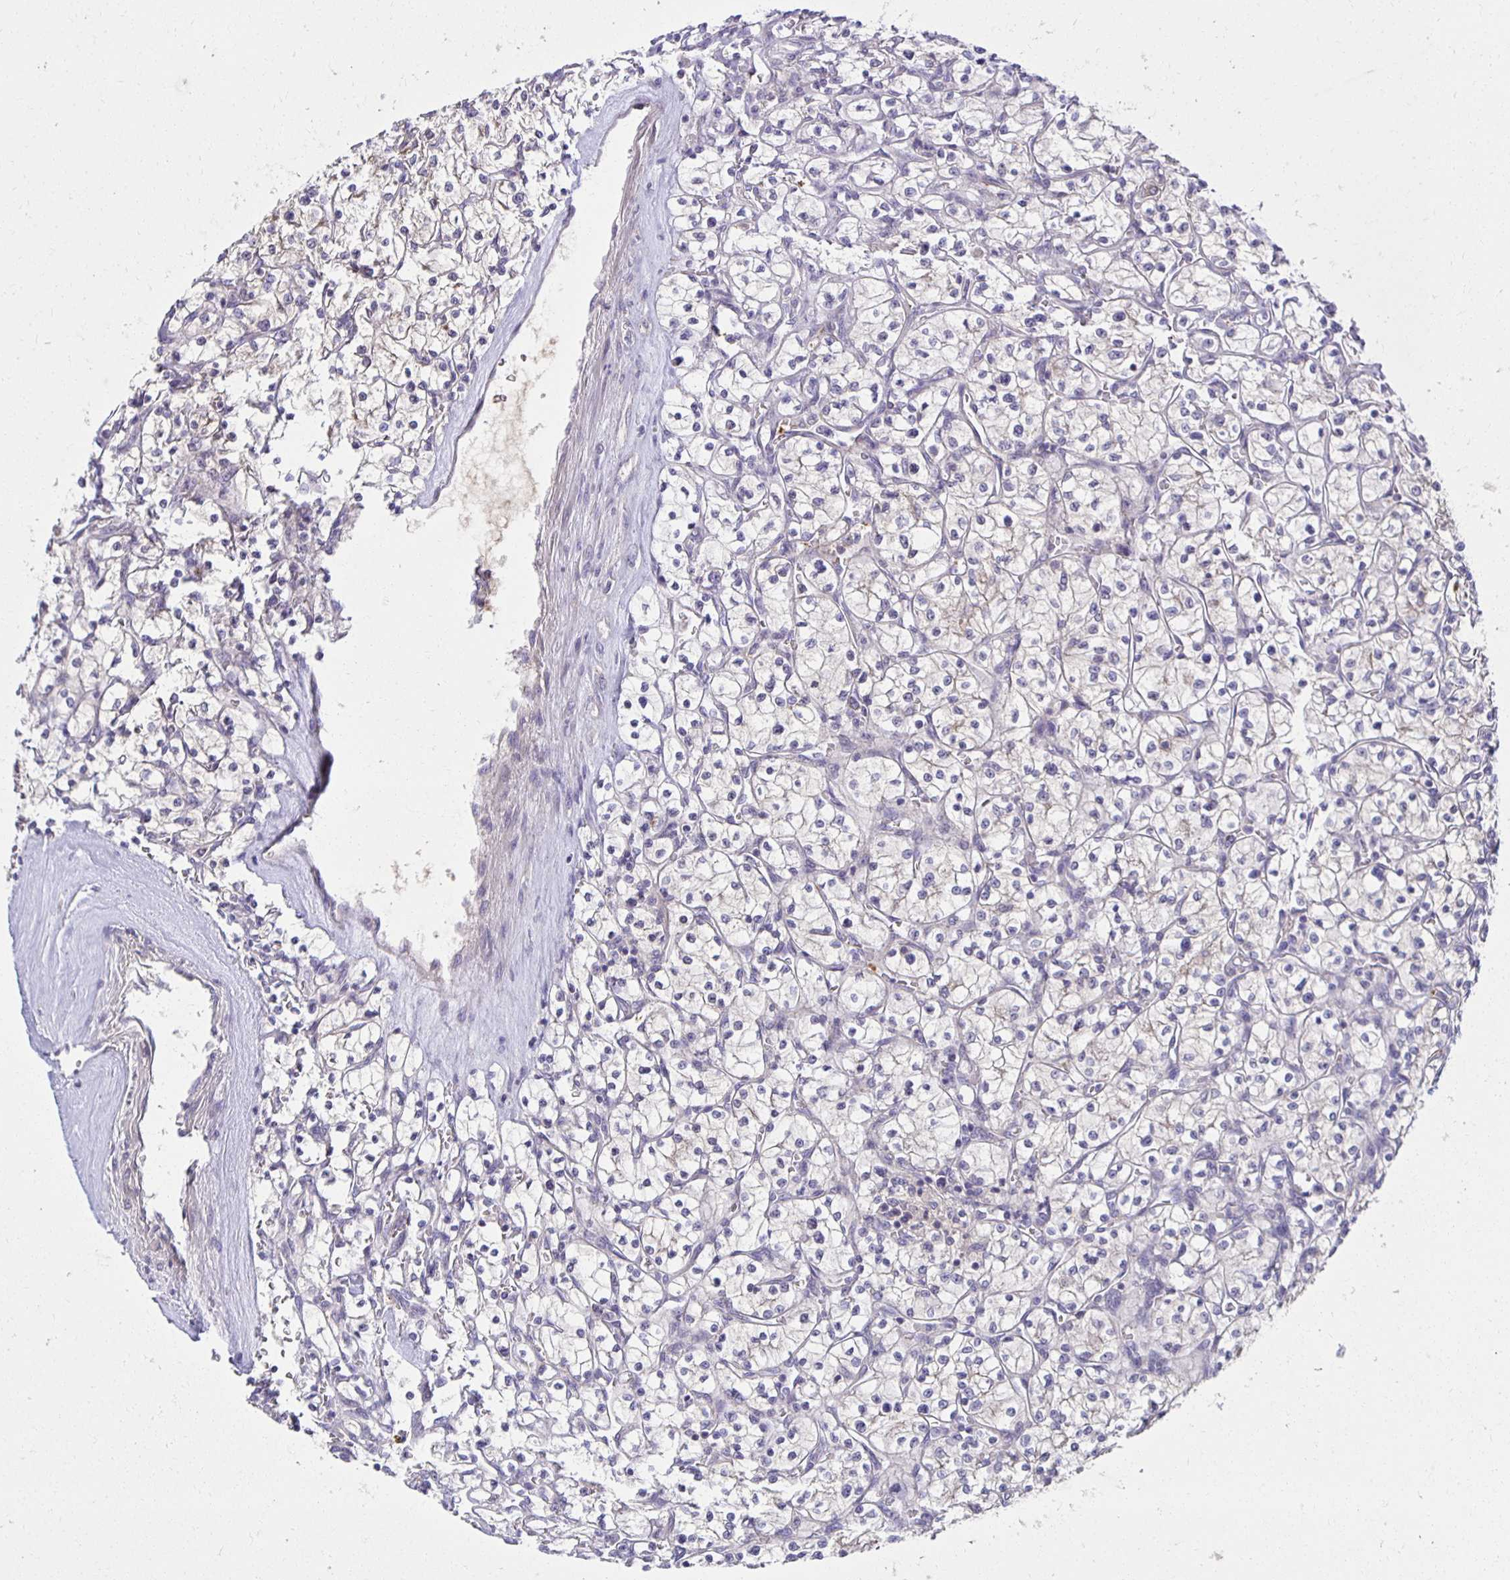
{"staining": {"intensity": "negative", "quantity": "none", "location": "none"}, "tissue": "renal cancer", "cell_type": "Tumor cells", "image_type": "cancer", "snomed": [{"axis": "morphology", "description": "Adenocarcinoma, NOS"}, {"axis": "topography", "description": "Kidney"}], "caption": "IHC micrograph of adenocarcinoma (renal) stained for a protein (brown), which reveals no staining in tumor cells.", "gene": "MIEN1", "patient": {"sex": "female", "age": 64}}